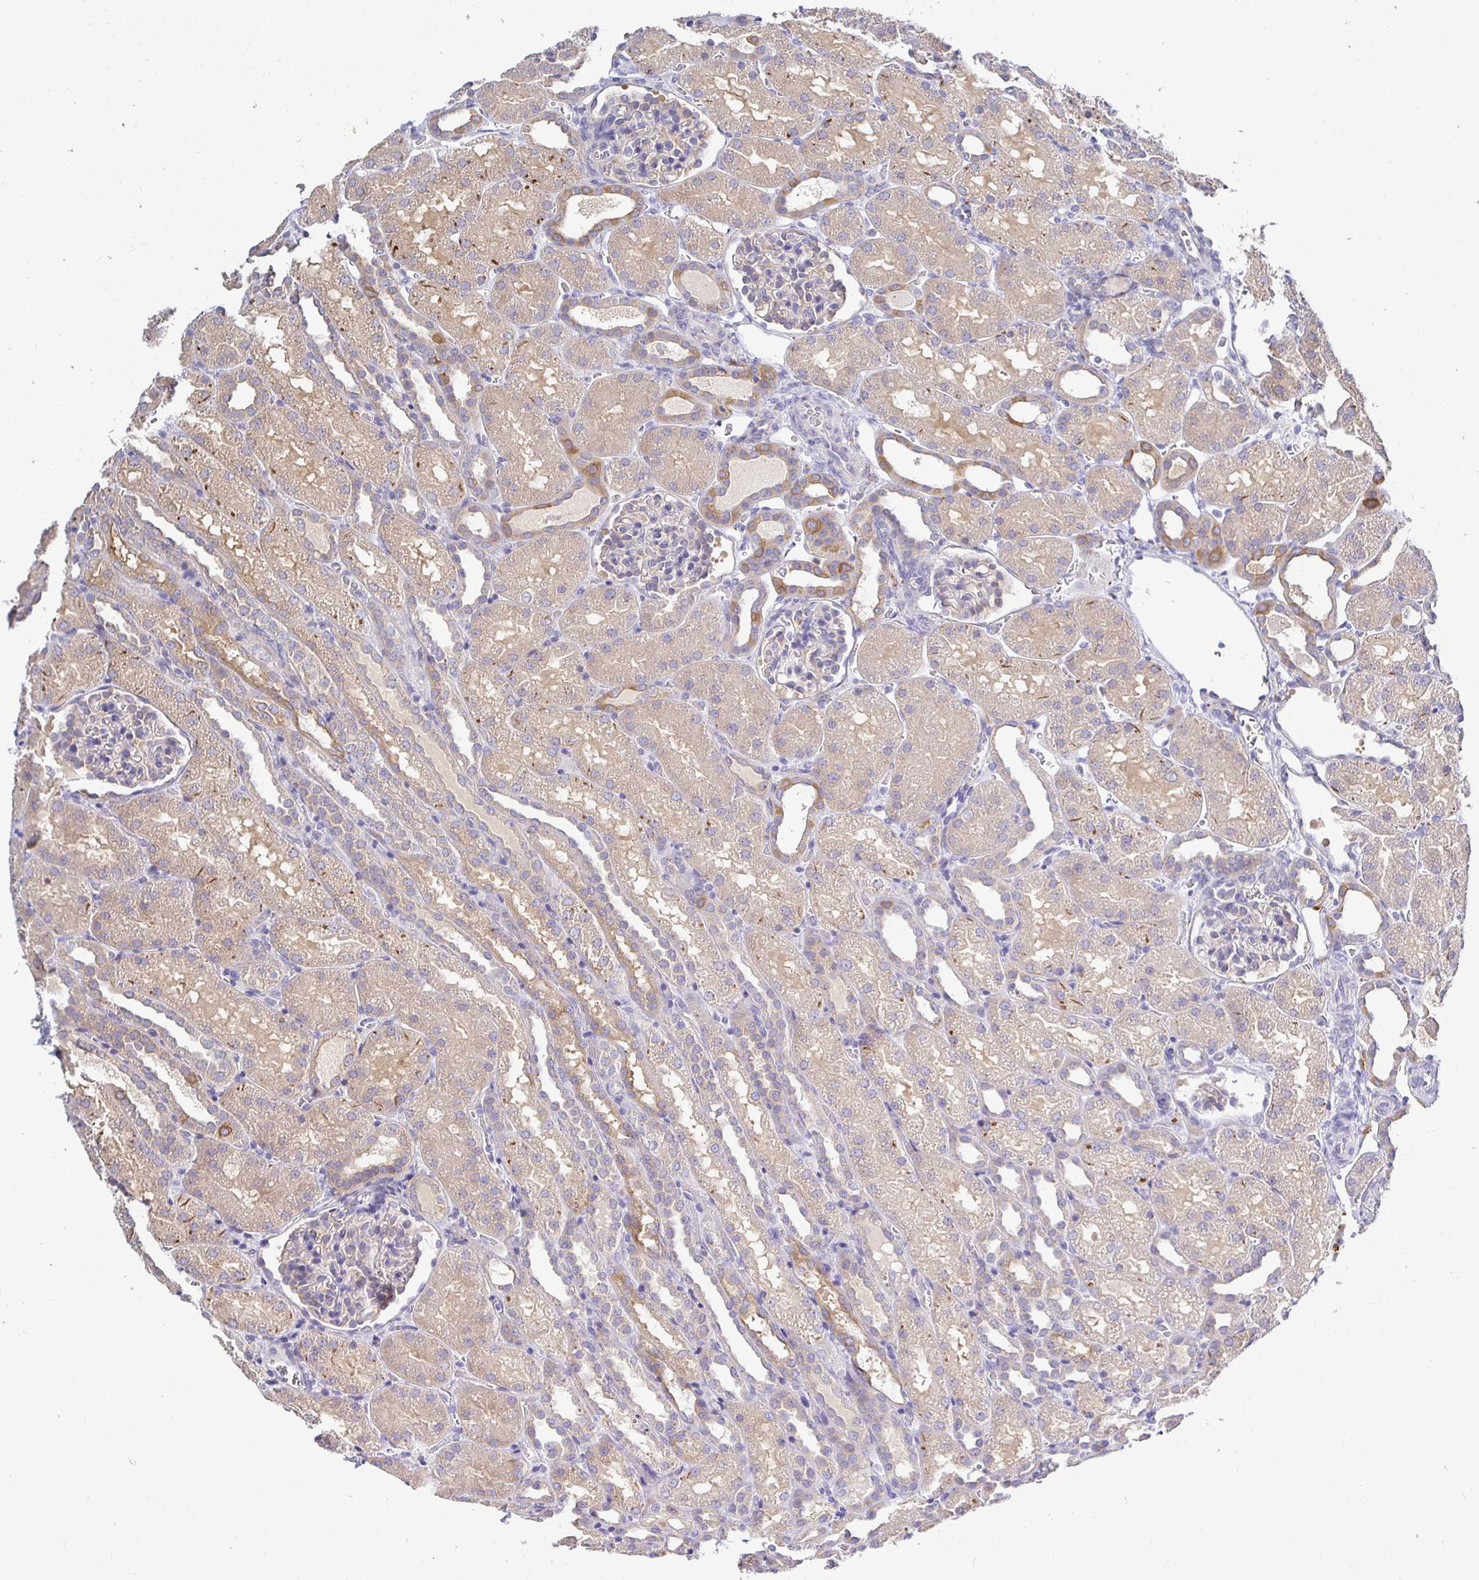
{"staining": {"intensity": "weak", "quantity": "<25%", "location": "cytoplasmic/membranous"}, "tissue": "kidney", "cell_type": "Cells in glomeruli", "image_type": "normal", "snomed": [{"axis": "morphology", "description": "Normal tissue, NOS"}, {"axis": "topography", "description": "Kidney"}], "caption": "IHC micrograph of normal human kidney stained for a protein (brown), which demonstrates no positivity in cells in glomeruli. Nuclei are stained in blue.", "gene": "KIF21A", "patient": {"sex": "male", "age": 2}}